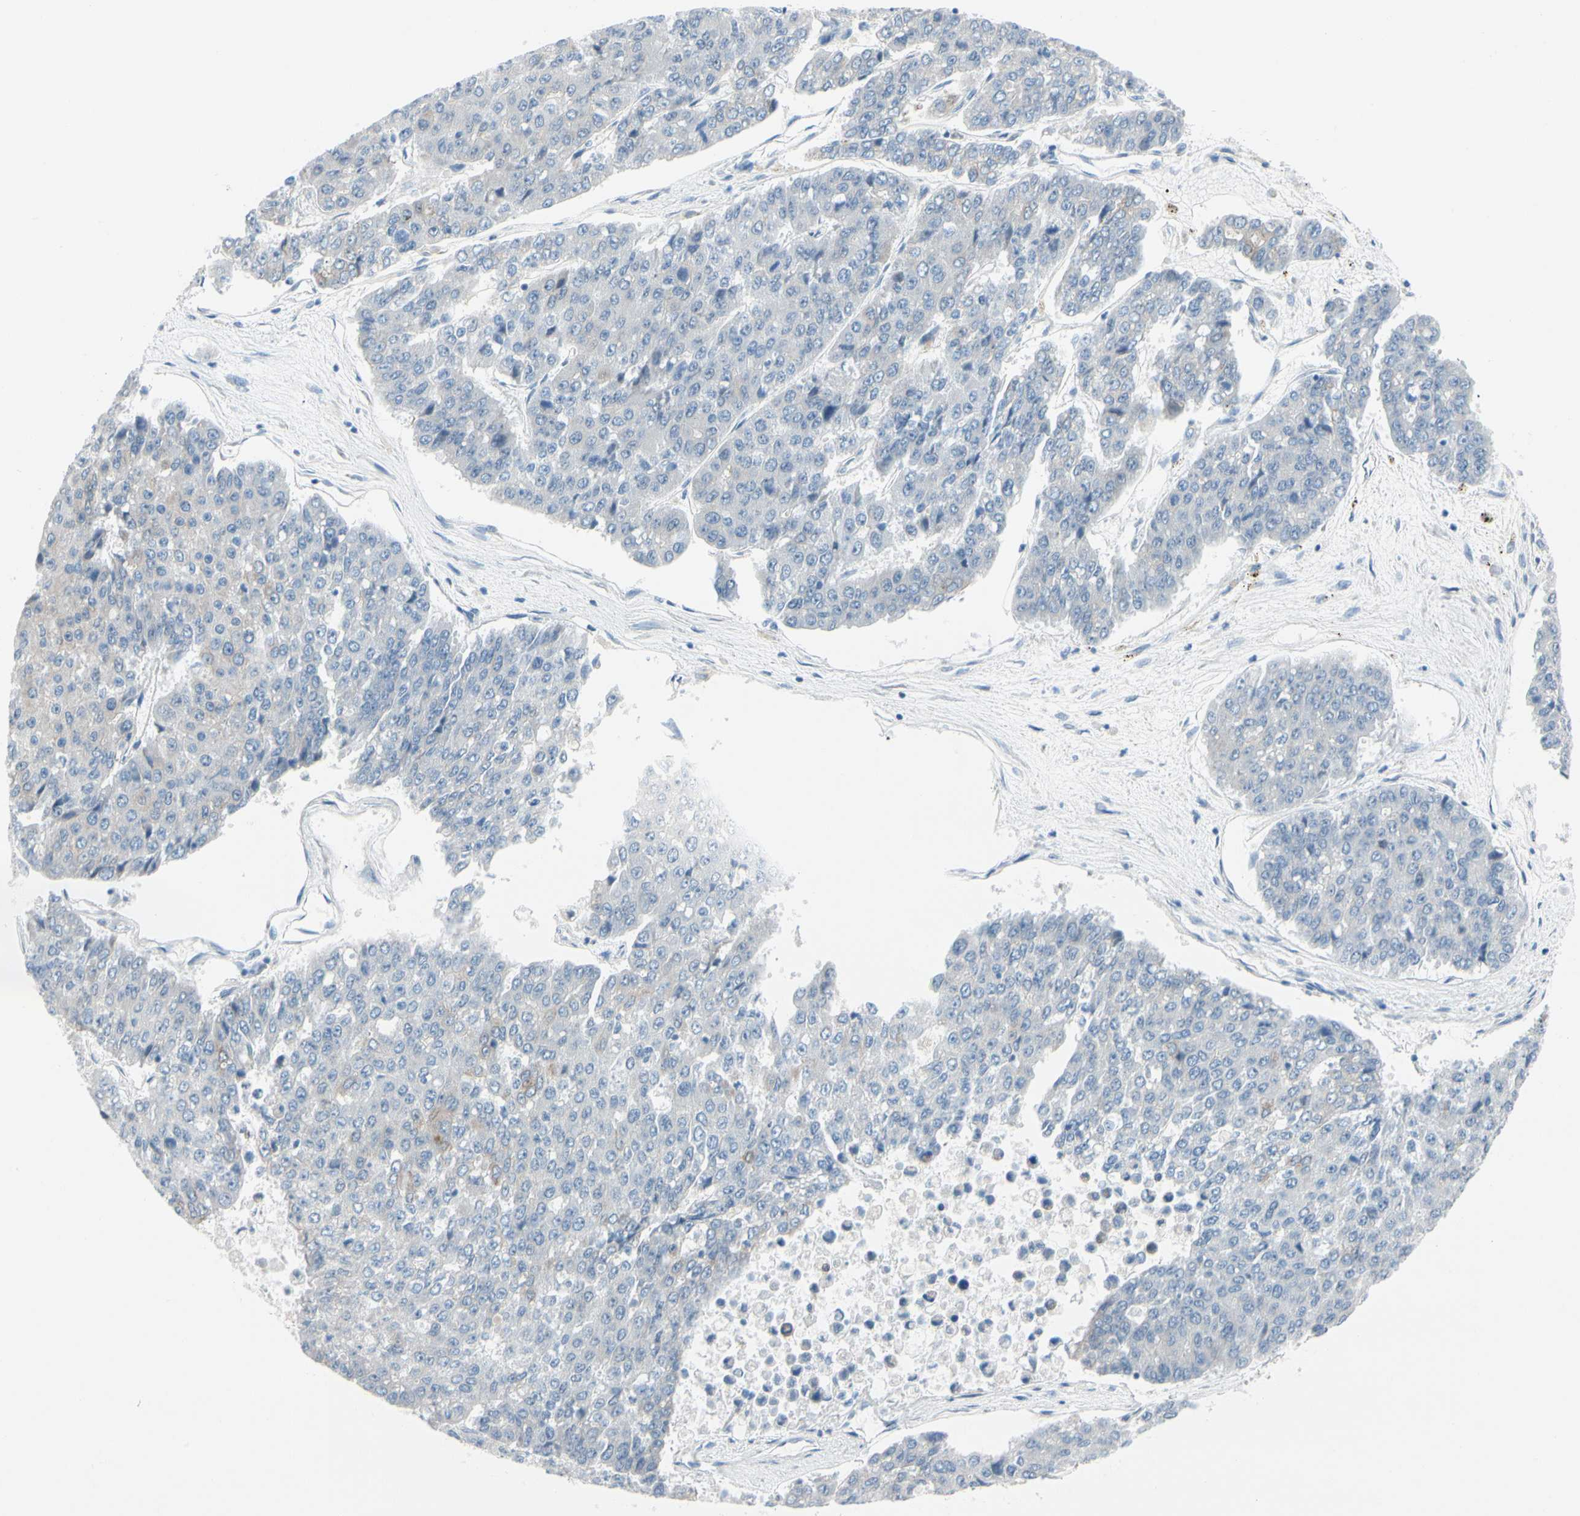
{"staining": {"intensity": "negative", "quantity": "none", "location": "none"}, "tissue": "pancreatic cancer", "cell_type": "Tumor cells", "image_type": "cancer", "snomed": [{"axis": "morphology", "description": "Adenocarcinoma, NOS"}, {"axis": "topography", "description": "Pancreas"}], "caption": "An image of pancreatic adenocarcinoma stained for a protein shows no brown staining in tumor cells.", "gene": "ZNF132", "patient": {"sex": "male", "age": 50}}